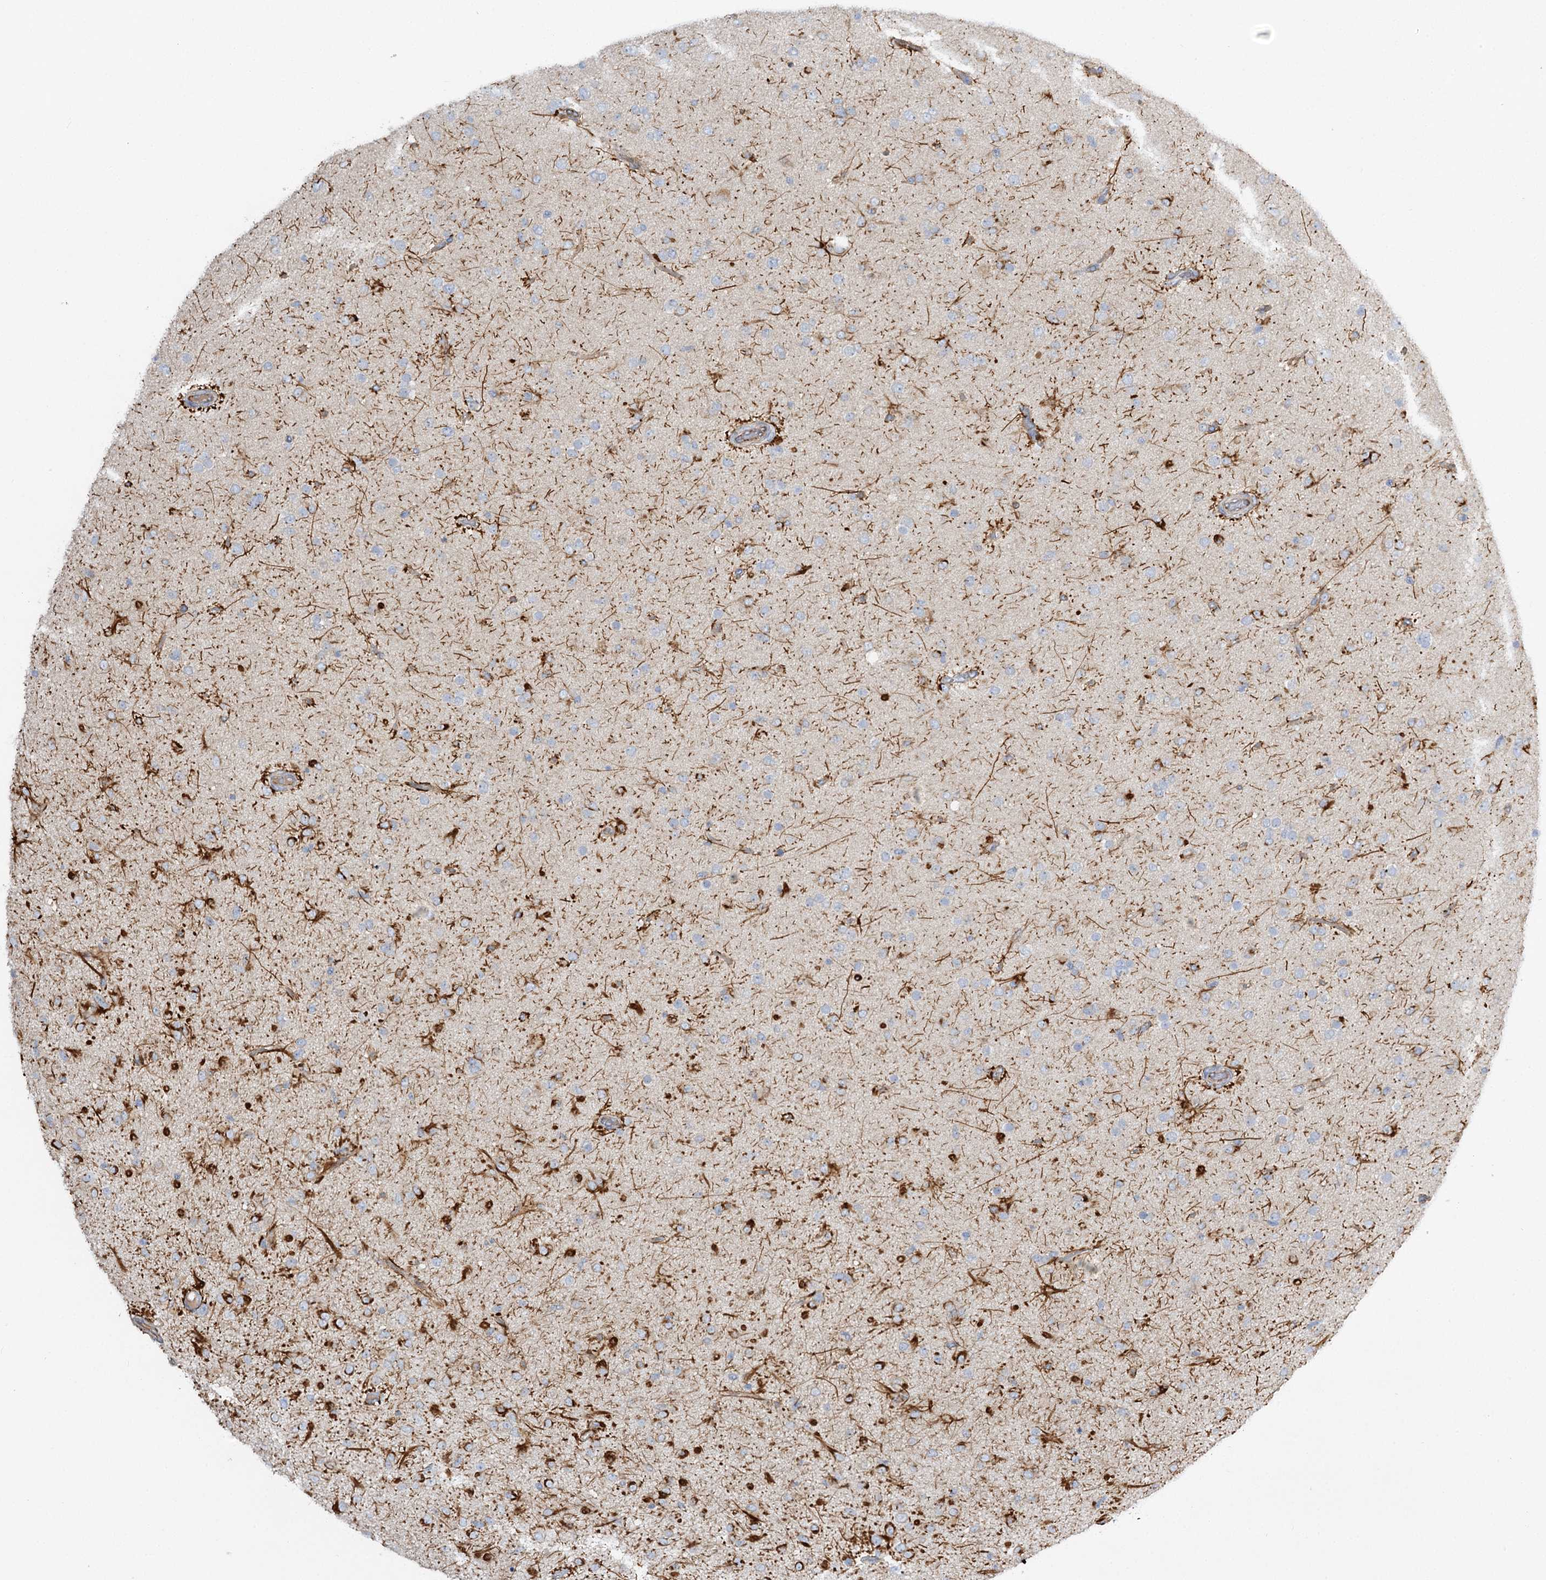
{"staining": {"intensity": "negative", "quantity": "none", "location": "none"}, "tissue": "glioma", "cell_type": "Tumor cells", "image_type": "cancer", "snomed": [{"axis": "morphology", "description": "Glioma, malignant, Low grade"}, {"axis": "topography", "description": "Brain"}], "caption": "Immunohistochemistry (IHC) micrograph of neoplastic tissue: human glioma stained with DAB (3,3'-diaminobenzidine) demonstrates no significant protein expression in tumor cells. (Stains: DAB immunohistochemistry with hematoxylin counter stain, Microscopy: brightfield microscopy at high magnification).", "gene": "KIAA0825", "patient": {"sex": "male", "age": 65}}